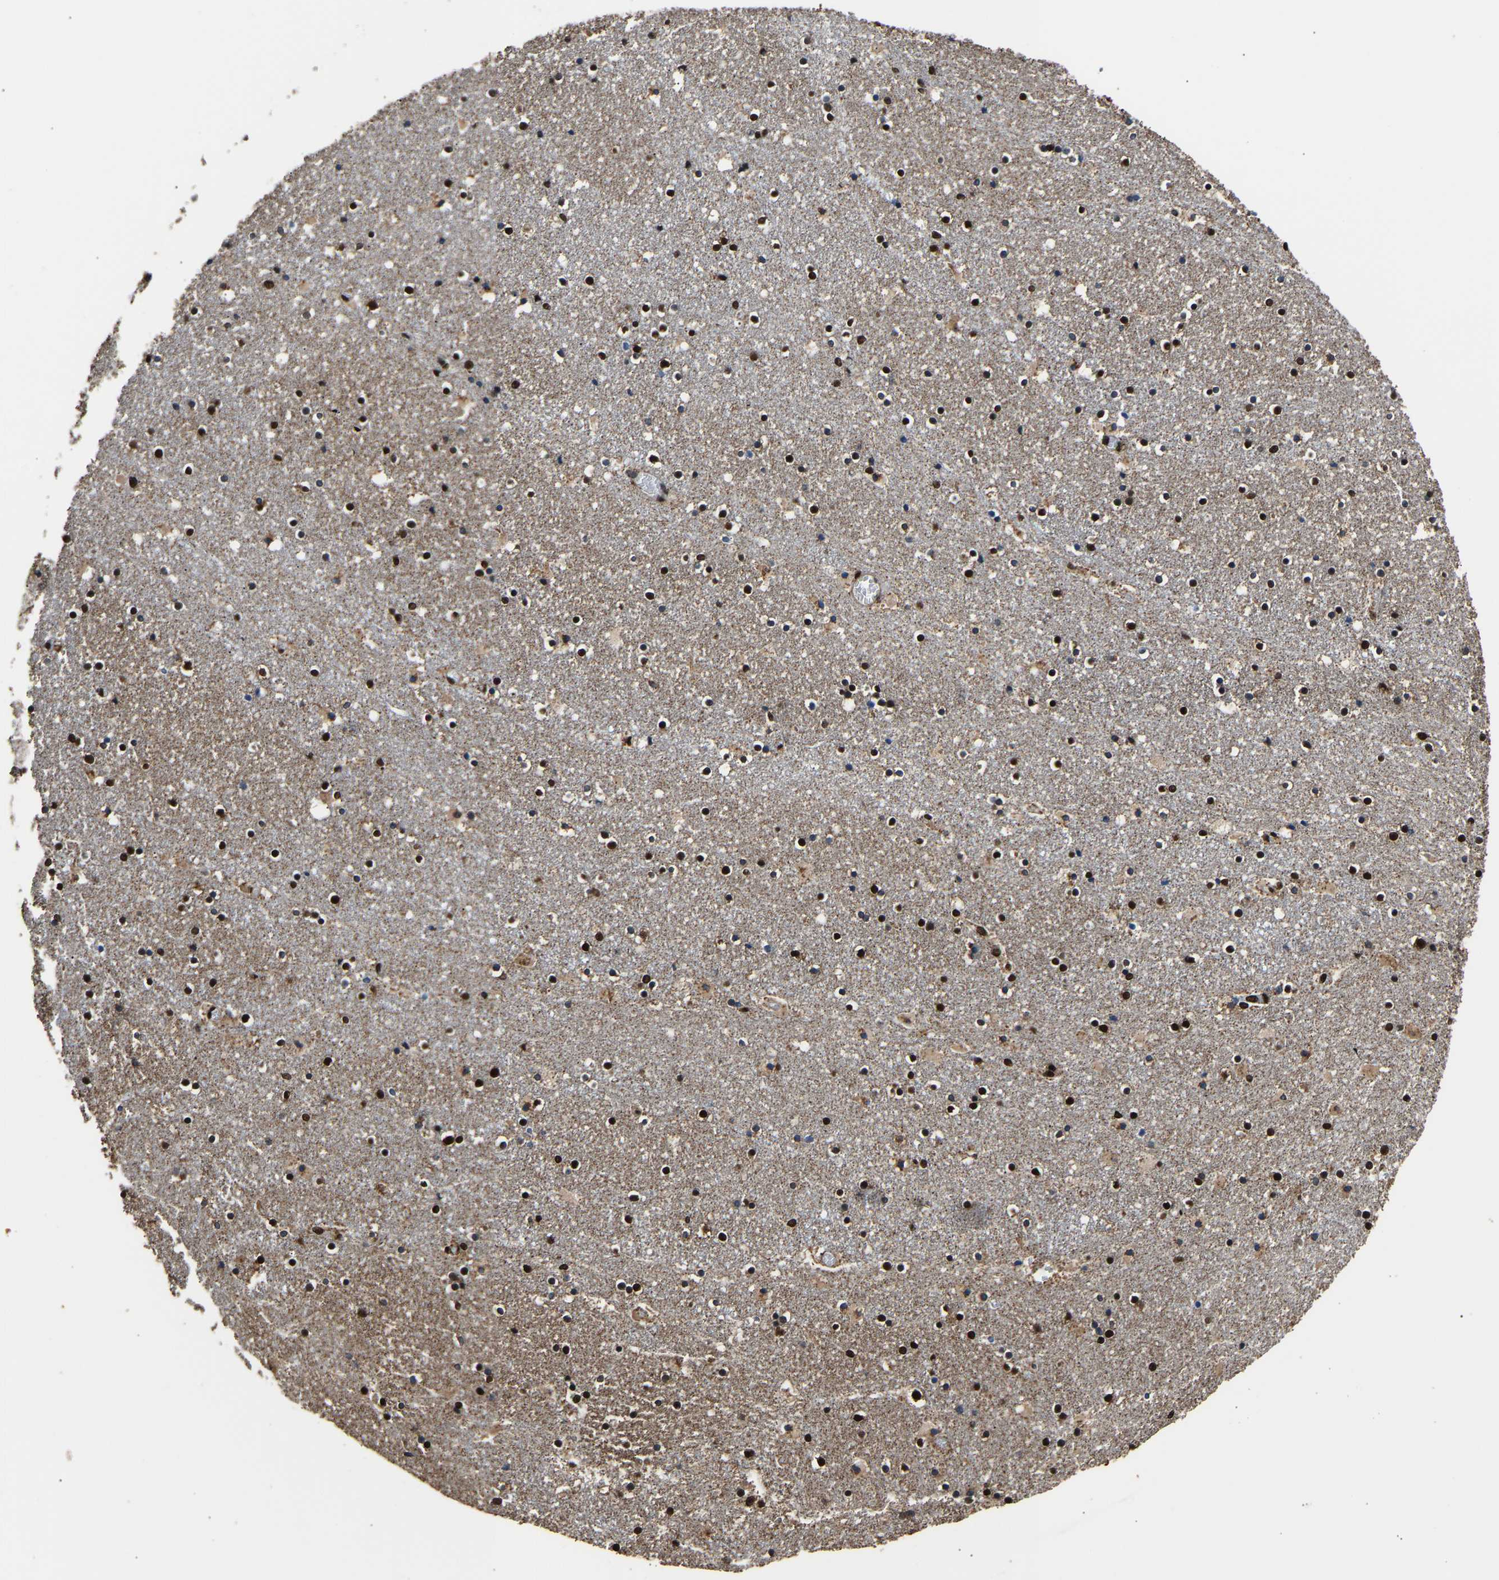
{"staining": {"intensity": "strong", "quantity": "25%-75%", "location": "nuclear"}, "tissue": "caudate", "cell_type": "Glial cells", "image_type": "normal", "snomed": [{"axis": "morphology", "description": "Normal tissue, NOS"}, {"axis": "topography", "description": "Lateral ventricle wall"}], "caption": "Benign caudate shows strong nuclear expression in about 25%-75% of glial cells.", "gene": "SAFB", "patient": {"sex": "male", "age": 45}}